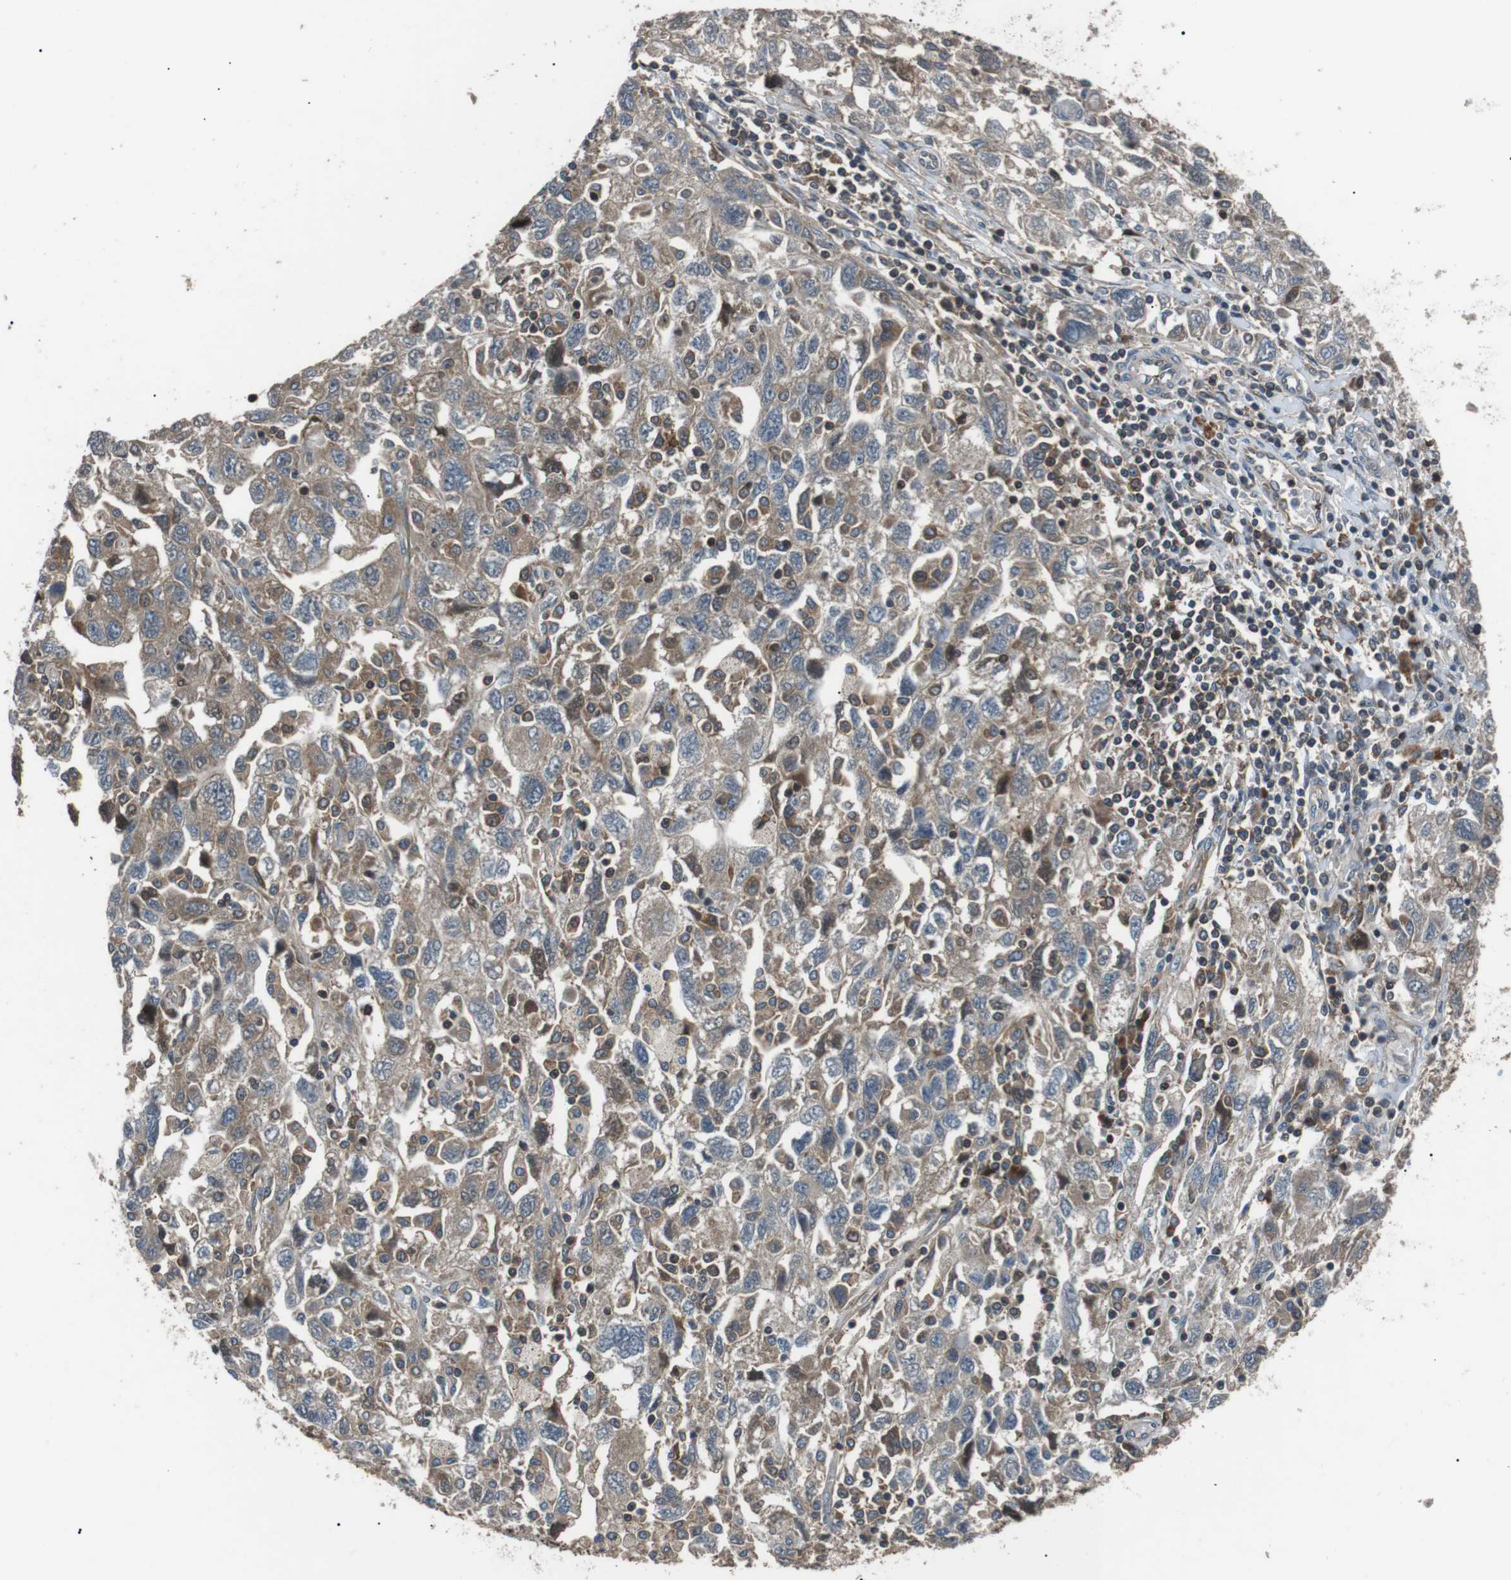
{"staining": {"intensity": "weak", "quantity": ">75%", "location": "cytoplasmic/membranous"}, "tissue": "ovarian cancer", "cell_type": "Tumor cells", "image_type": "cancer", "snomed": [{"axis": "morphology", "description": "Carcinoma, NOS"}, {"axis": "morphology", "description": "Cystadenocarcinoma, serous, NOS"}, {"axis": "topography", "description": "Ovary"}], "caption": "Immunohistochemistry (IHC) of human carcinoma (ovarian) displays low levels of weak cytoplasmic/membranous expression in about >75% of tumor cells.", "gene": "GPR161", "patient": {"sex": "female", "age": 69}}